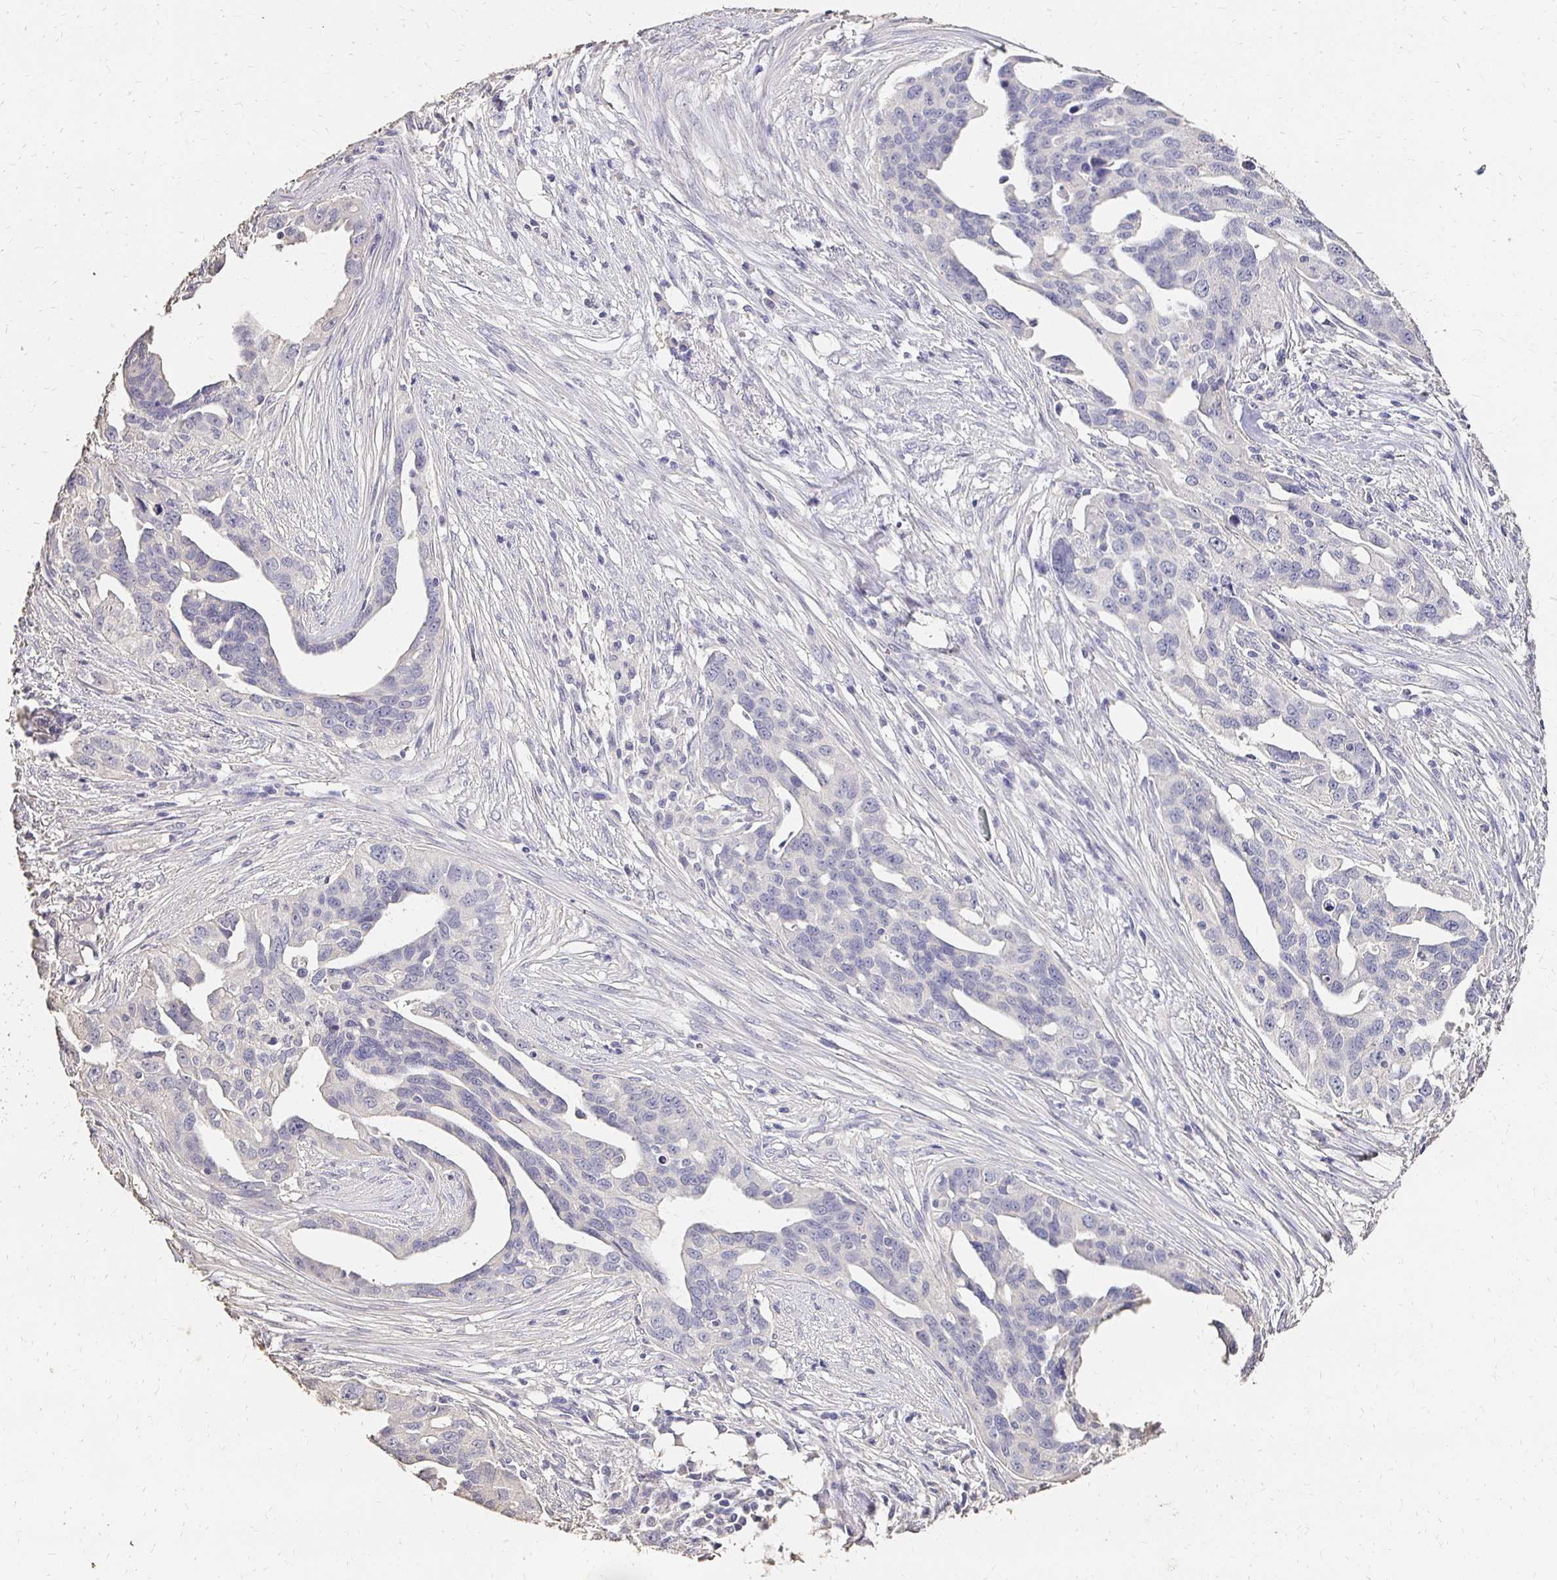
{"staining": {"intensity": "negative", "quantity": "none", "location": "none"}, "tissue": "ovarian cancer", "cell_type": "Tumor cells", "image_type": "cancer", "snomed": [{"axis": "morphology", "description": "Carcinoma, endometroid"}, {"axis": "morphology", "description": "Cystadenocarcinoma, serous, NOS"}, {"axis": "topography", "description": "Ovary"}], "caption": "Immunohistochemistry (IHC) micrograph of human ovarian endometroid carcinoma stained for a protein (brown), which demonstrates no staining in tumor cells. Brightfield microscopy of IHC stained with DAB (3,3'-diaminobenzidine) (brown) and hematoxylin (blue), captured at high magnification.", "gene": "UGT1A6", "patient": {"sex": "female", "age": 45}}